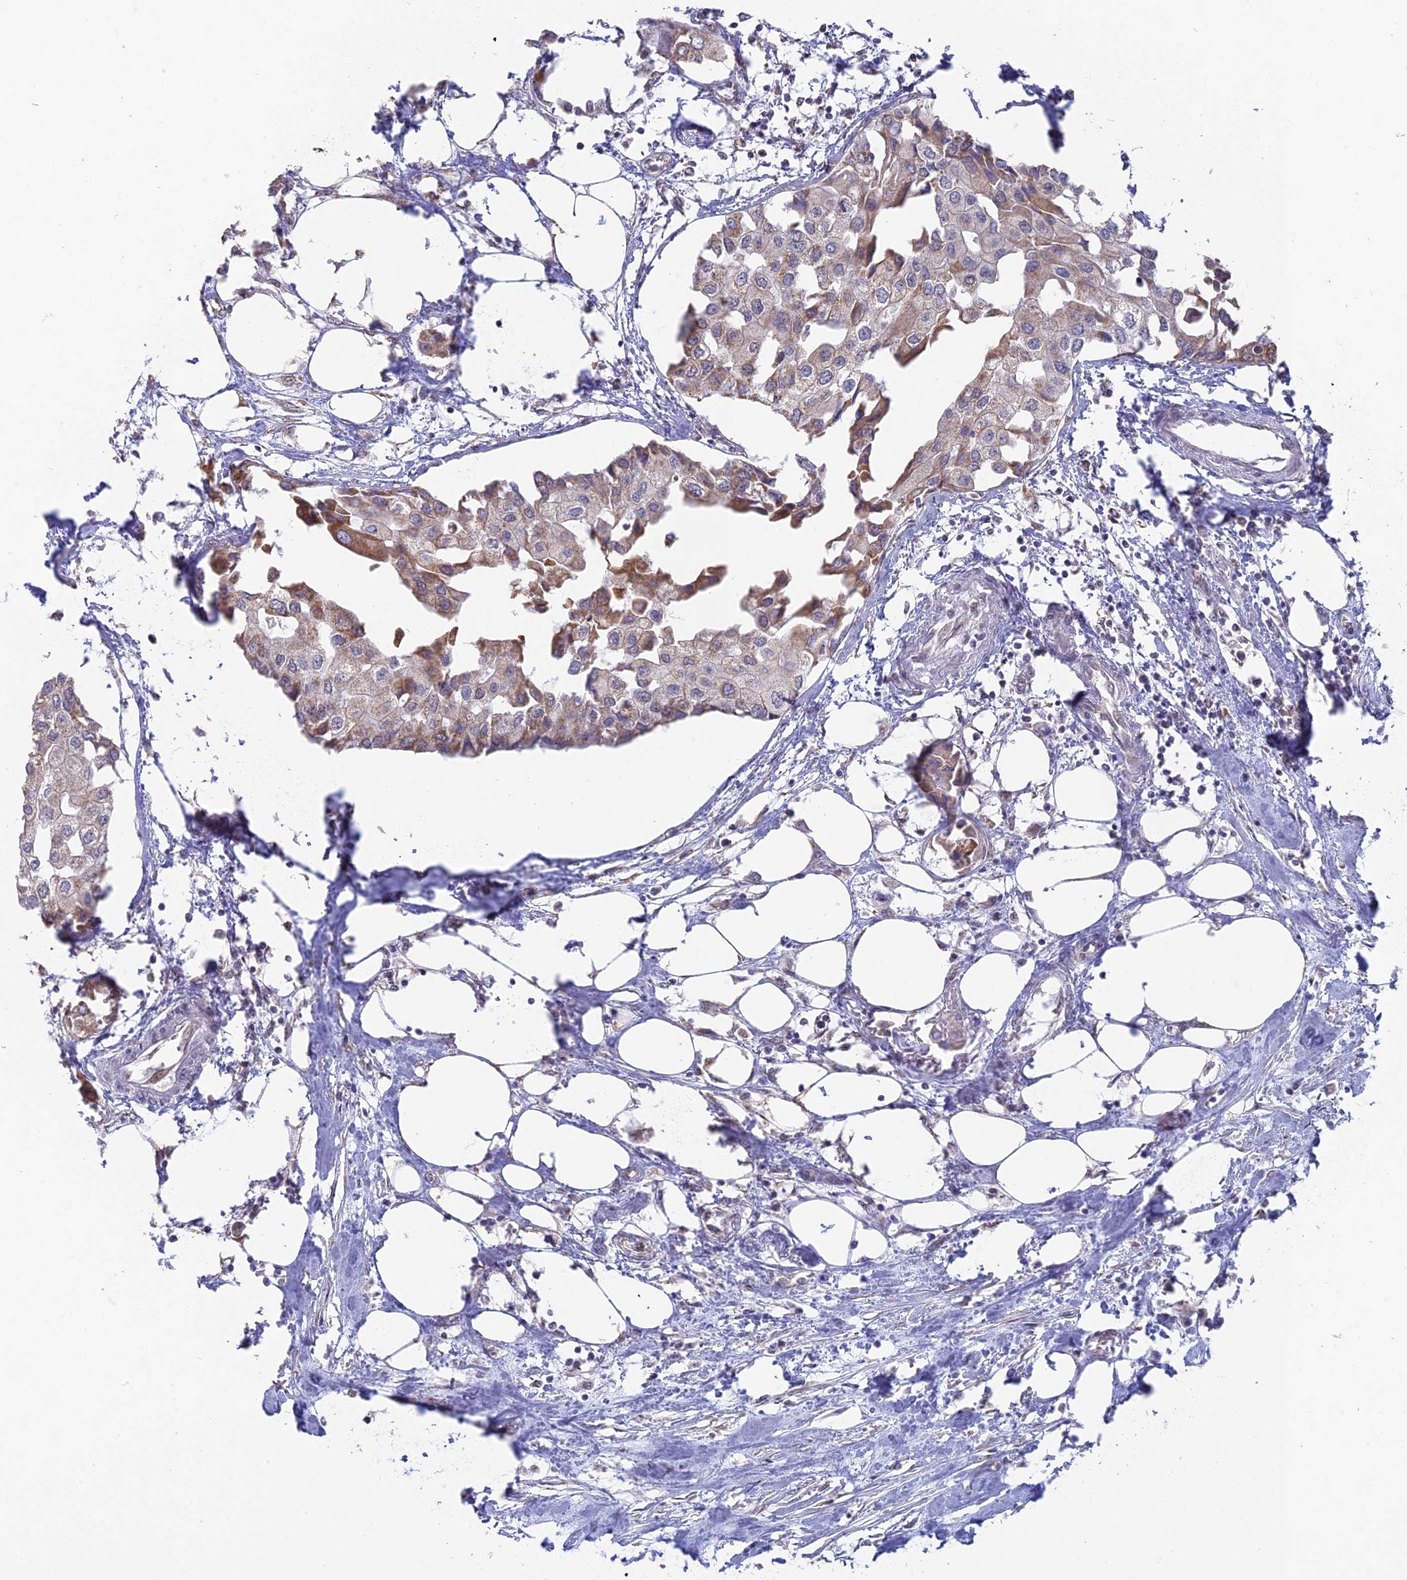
{"staining": {"intensity": "weak", "quantity": ">75%", "location": "cytoplasmic/membranous"}, "tissue": "urothelial cancer", "cell_type": "Tumor cells", "image_type": "cancer", "snomed": [{"axis": "morphology", "description": "Urothelial carcinoma, High grade"}, {"axis": "topography", "description": "Urinary bladder"}], "caption": "Urothelial cancer tissue reveals weak cytoplasmic/membranous staining in approximately >75% of tumor cells, visualized by immunohistochemistry.", "gene": "ARHGAP40", "patient": {"sex": "male", "age": 64}}